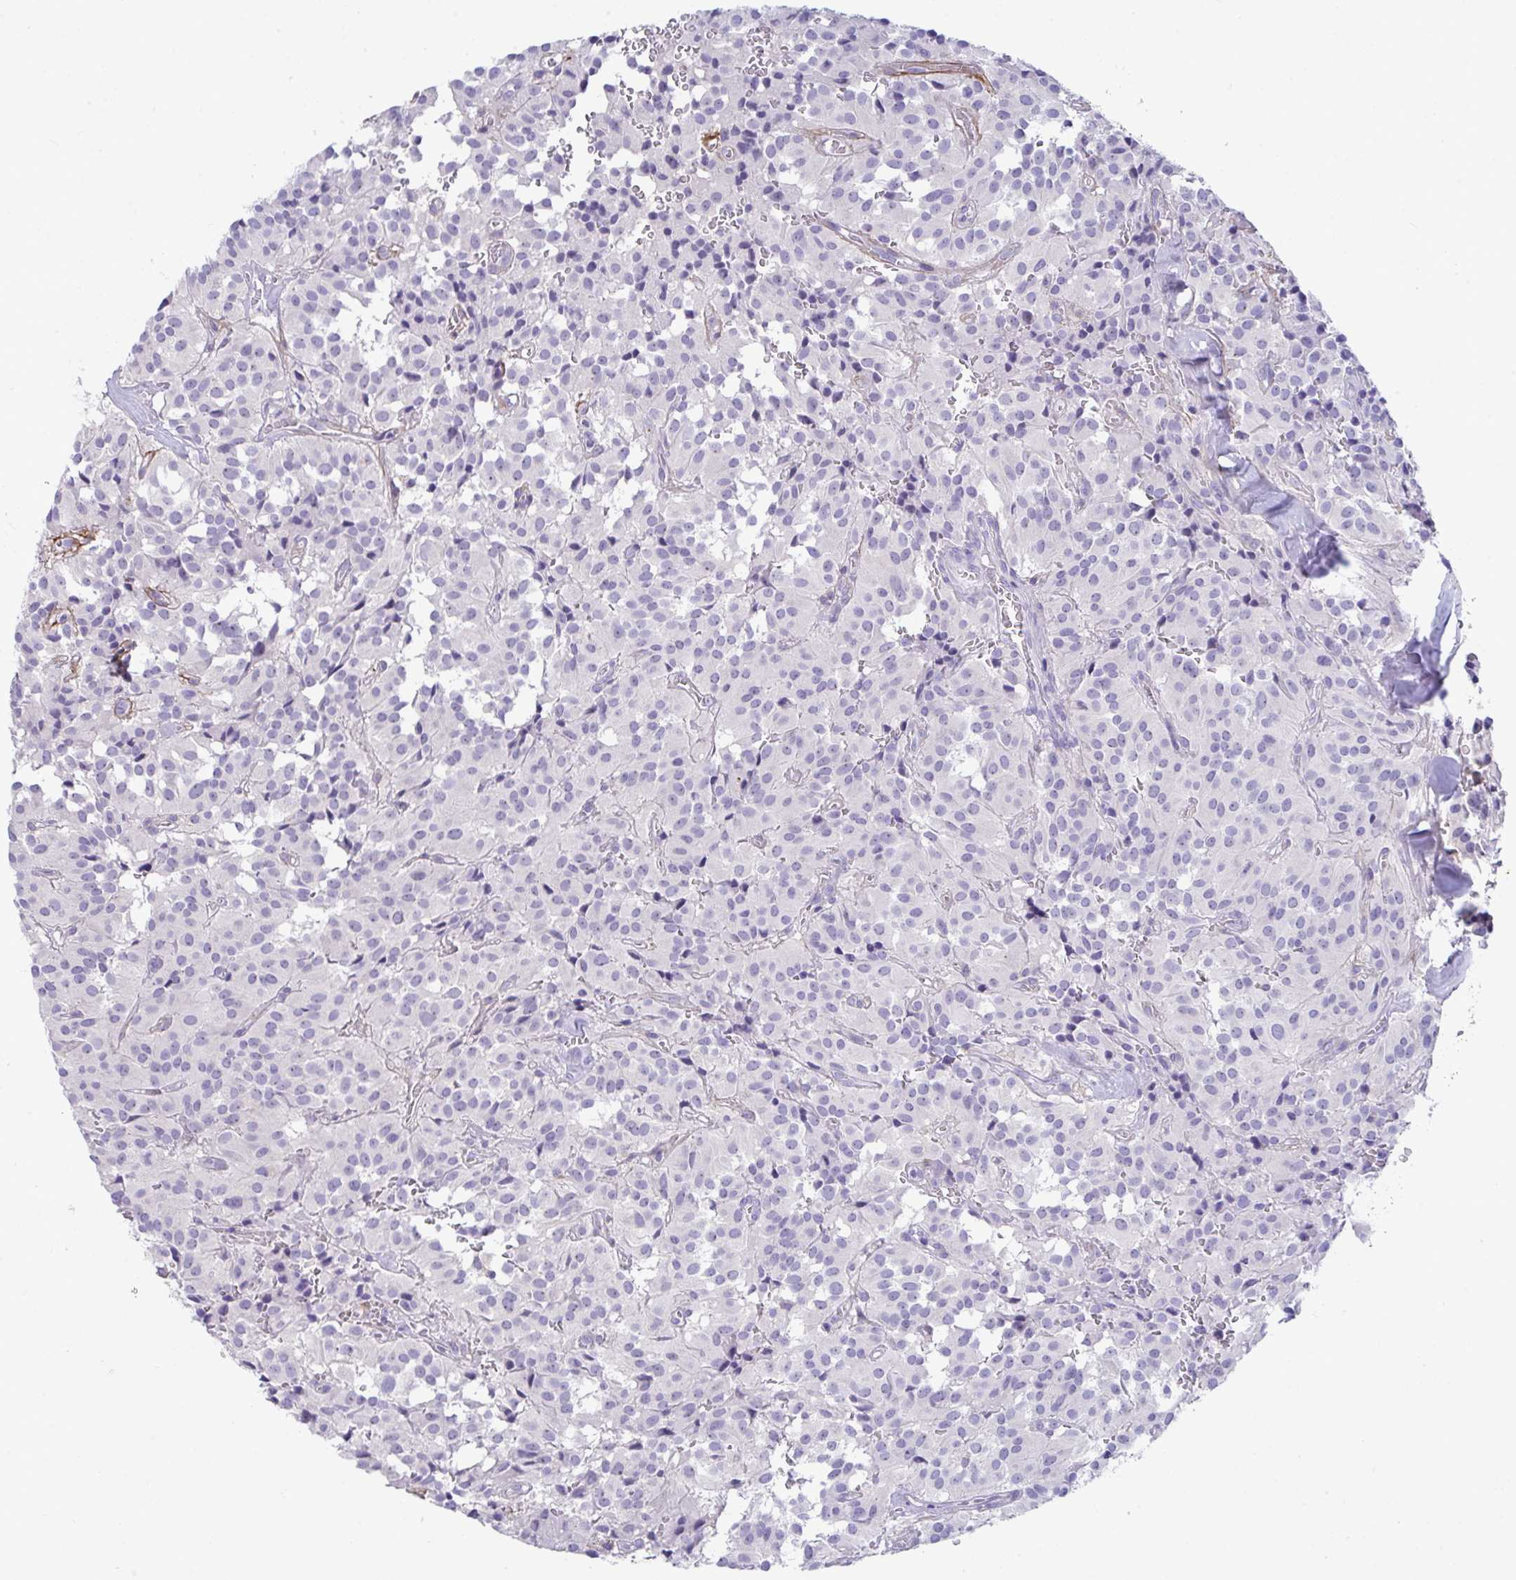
{"staining": {"intensity": "negative", "quantity": "none", "location": "none"}, "tissue": "glioma", "cell_type": "Tumor cells", "image_type": "cancer", "snomed": [{"axis": "morphology", "description": "Glioma, malignant, Low grade"}, {"axis": "topography", "description": "Brain"}], "caption": "This is an immunohistochemistry (IHC) micrograph of human malignant glioma (low-grade). There is no positivity in tumor cells.", "gene": "LHFPL6", "patient": {"sex": "male", "age": 42}}